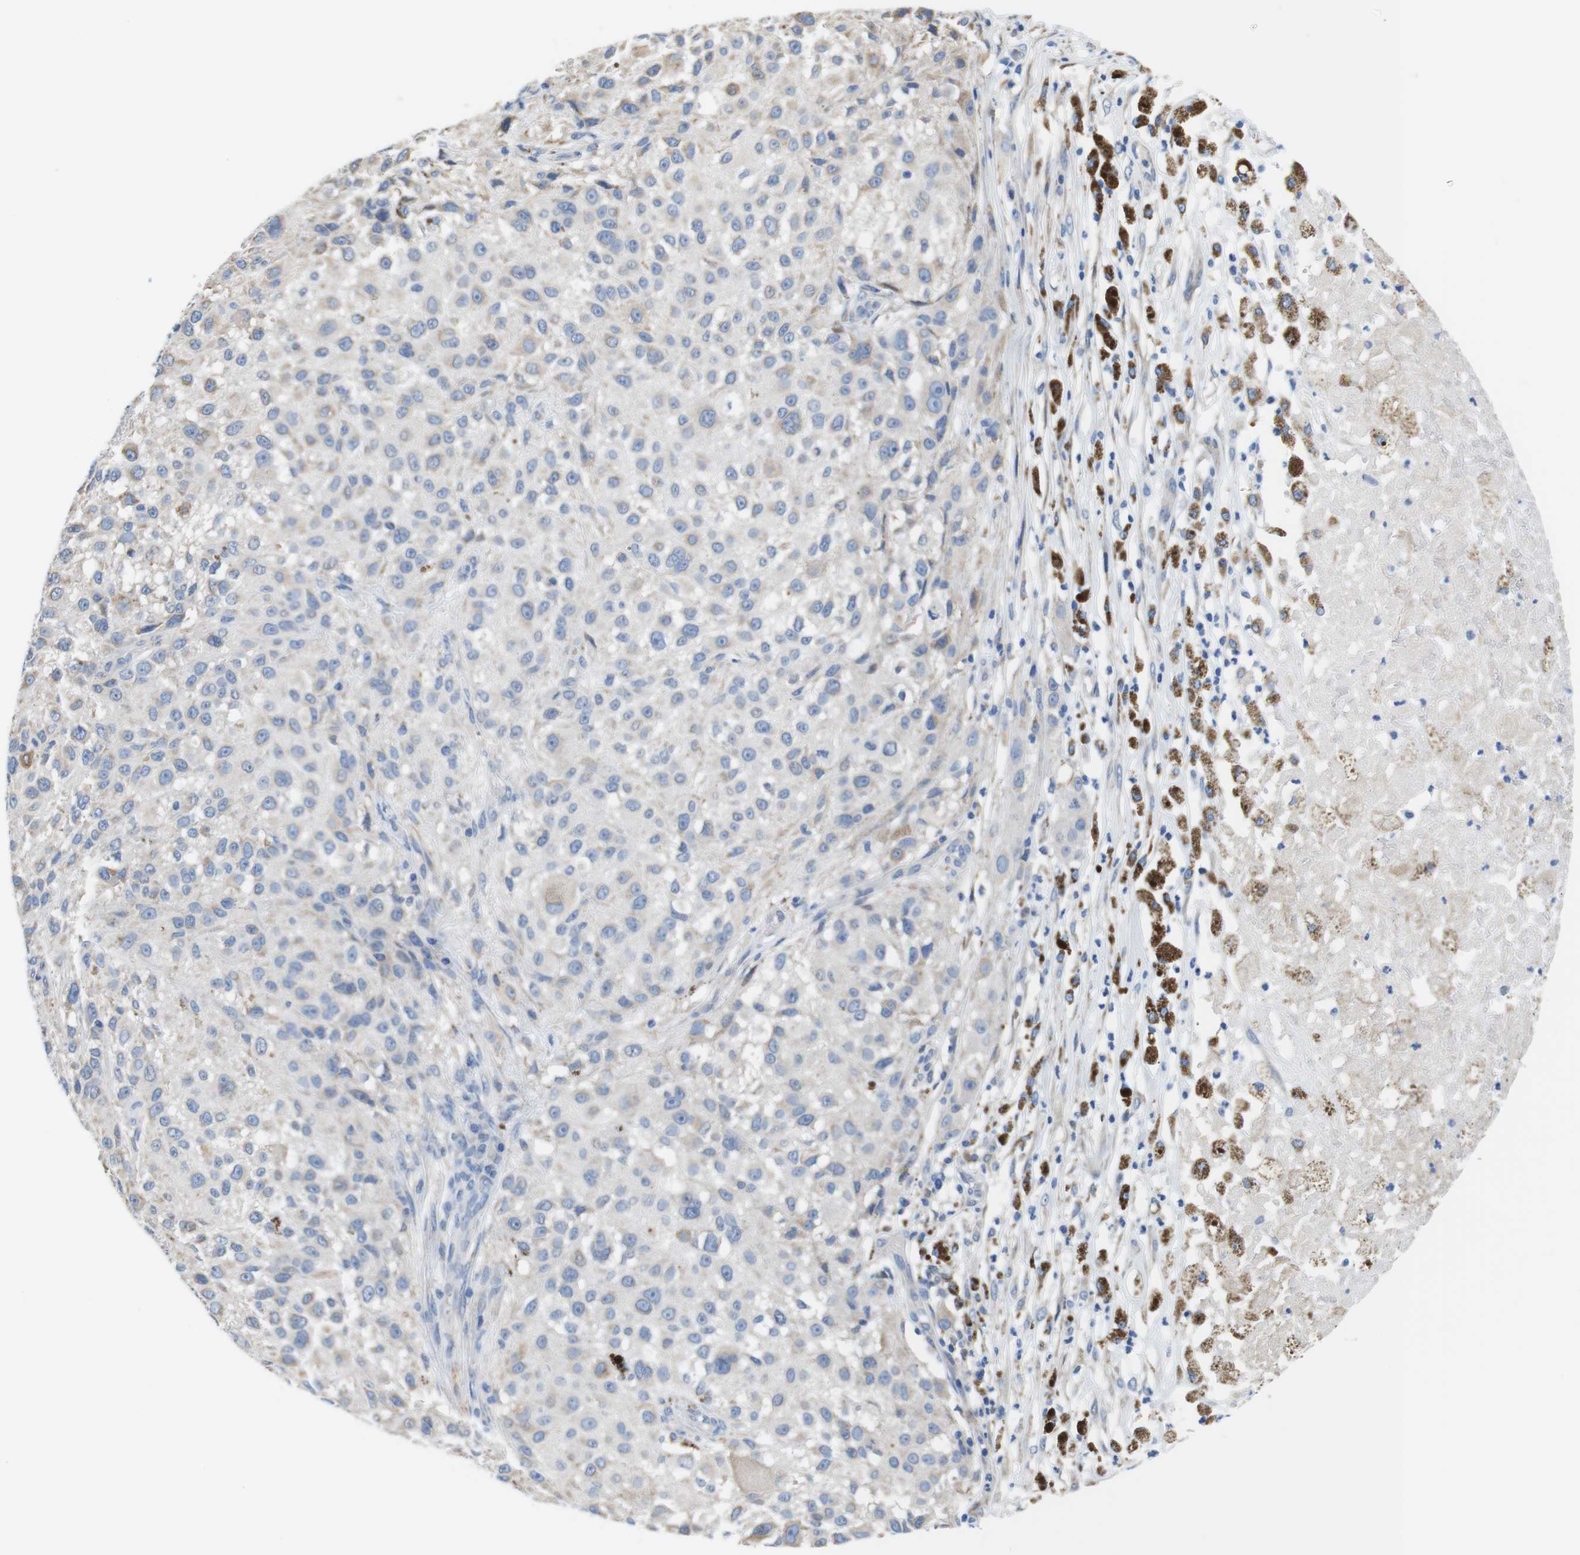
{"staining": {"intensity": "negative", "quantity": "none", "location": "none"}, "tissue": "melanoma", "cell_type": "Tumor cells", "image_type": "cancer", "snomed": [{"axis": "morphology", "description": "Necrosis, NOS"}, {"axis": "morphology", "description": "Malignant melanoma, NOS"}, {"axis": "topography", "description": "Skin"}], "caption": "Melanoma was stained to show a protein in brown. There is no significant positivity in tumor cells. (Brightfield microscopy of DAB immunohistochemistry (IHC) at high magnification).", "gene": "CDH8", "patient": {"sex": "female", "age": 87}}